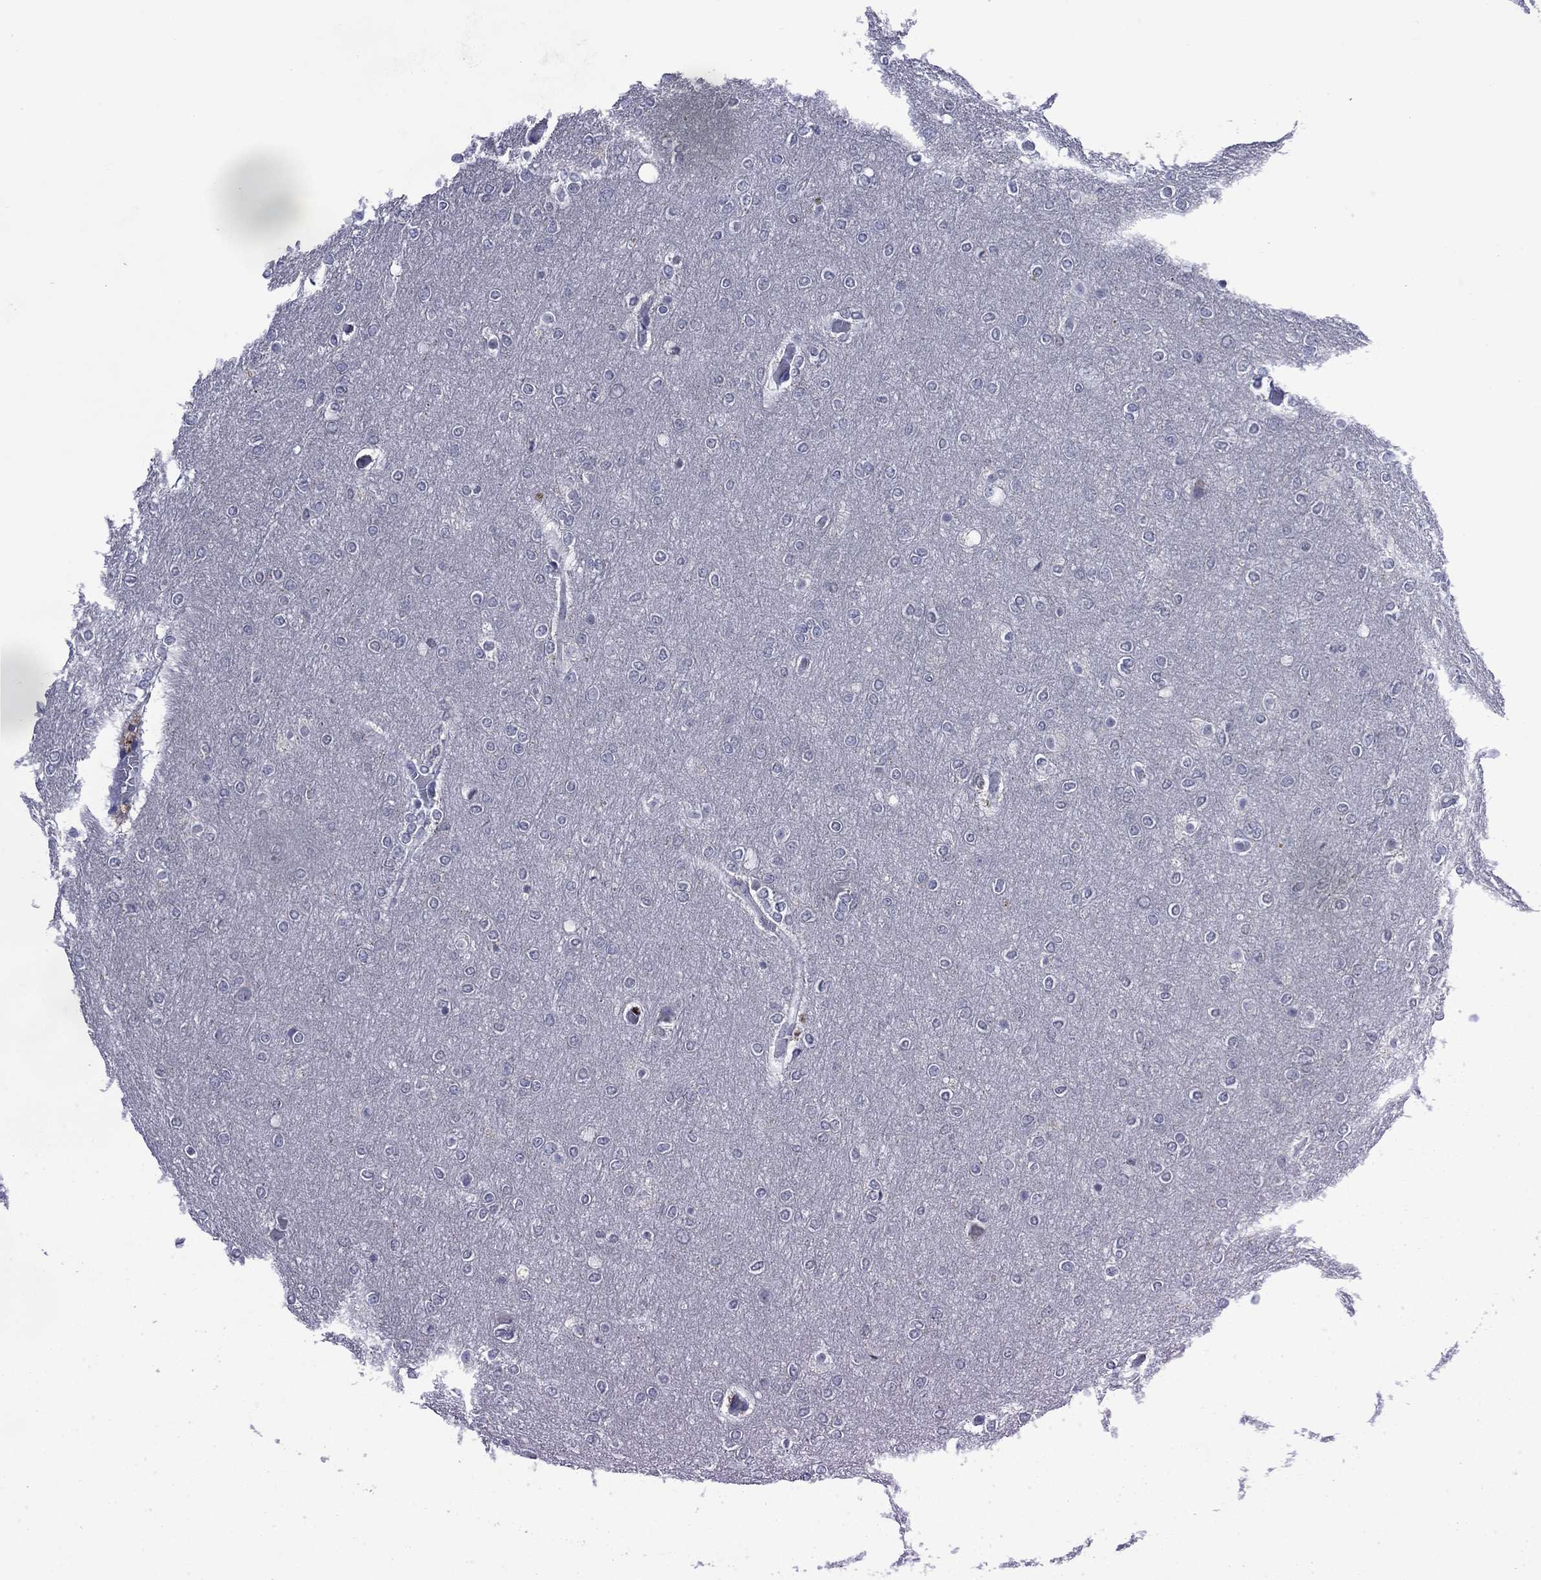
{"staining": {"intensity": "negative", "quantity": "none", "location": "none"}, "tissue": "glioma", "cell_type": "Tumor cells", "image_type": "cancer", "snomed": [{"axis": "morphology", "description": "Glioma, malignant, High grade"}, {"axis": "topography", "description": "Brain"}], "caption": "High power microscopy micrograph of an IHC histopathology image of glioma, revealing no significant staining in tumor cells.", "gene": "ASB10", "patient": {"sex": "female", "age": 61}}